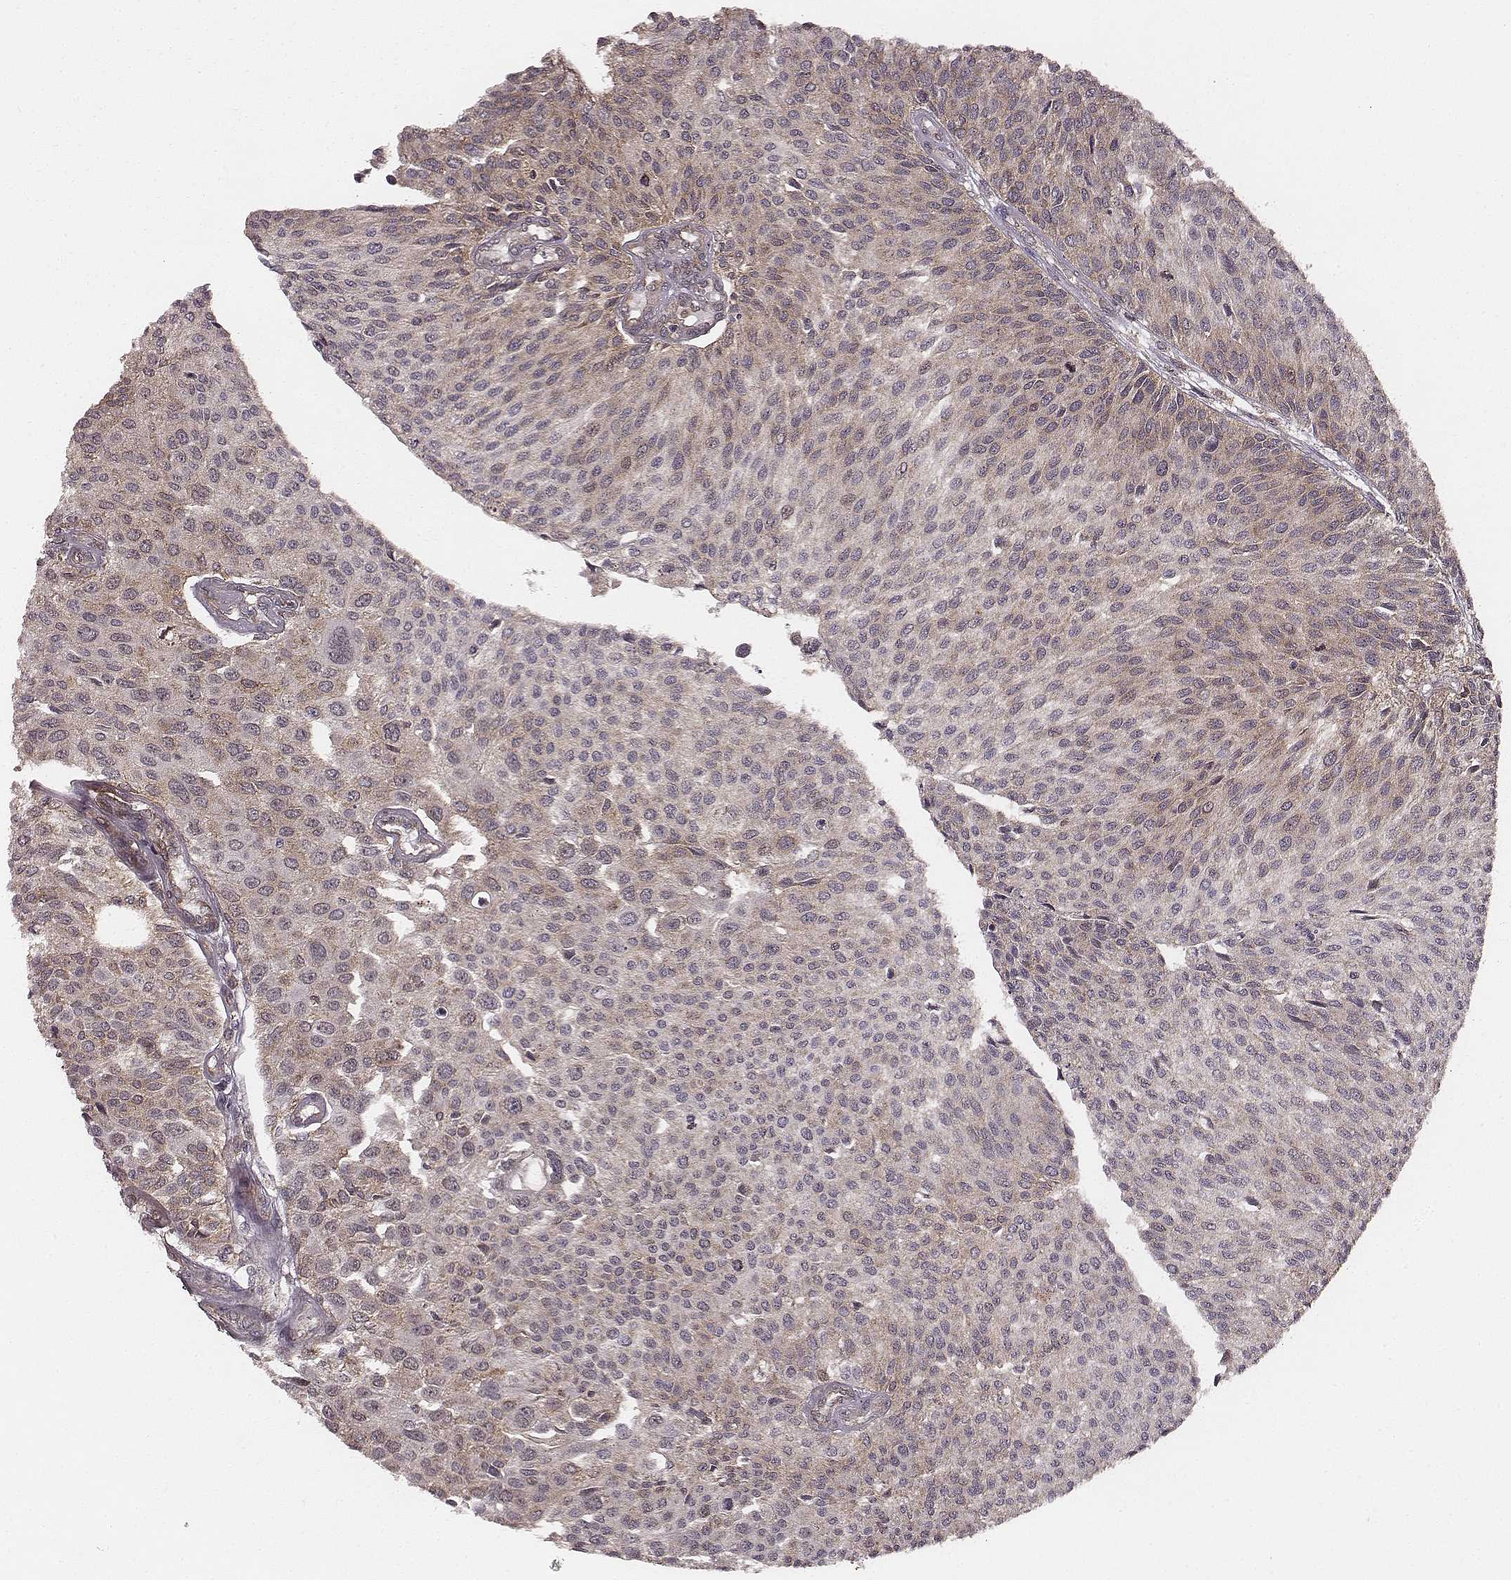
{"staining": {"intensity": "weak", "quantity": ">75%", "location": "cytoplasmic/membranous"}, "tissue": "urothelial cancer", "cell_type": "Tumor cells", "image_type": "cancer", "snomed": [{"axis": "morphology", "description": "Urothelial carcinoma, NOS"}, {"axis": "topography", "description": "Urinary bladder"}], "caption": "Urothelial cancer tissue exhibits weak cytoplasmic/membranous staining in approximately >75% of tumor cells", "gene": "VPS26A", "patient": {"sex": "male", "age": 55}}